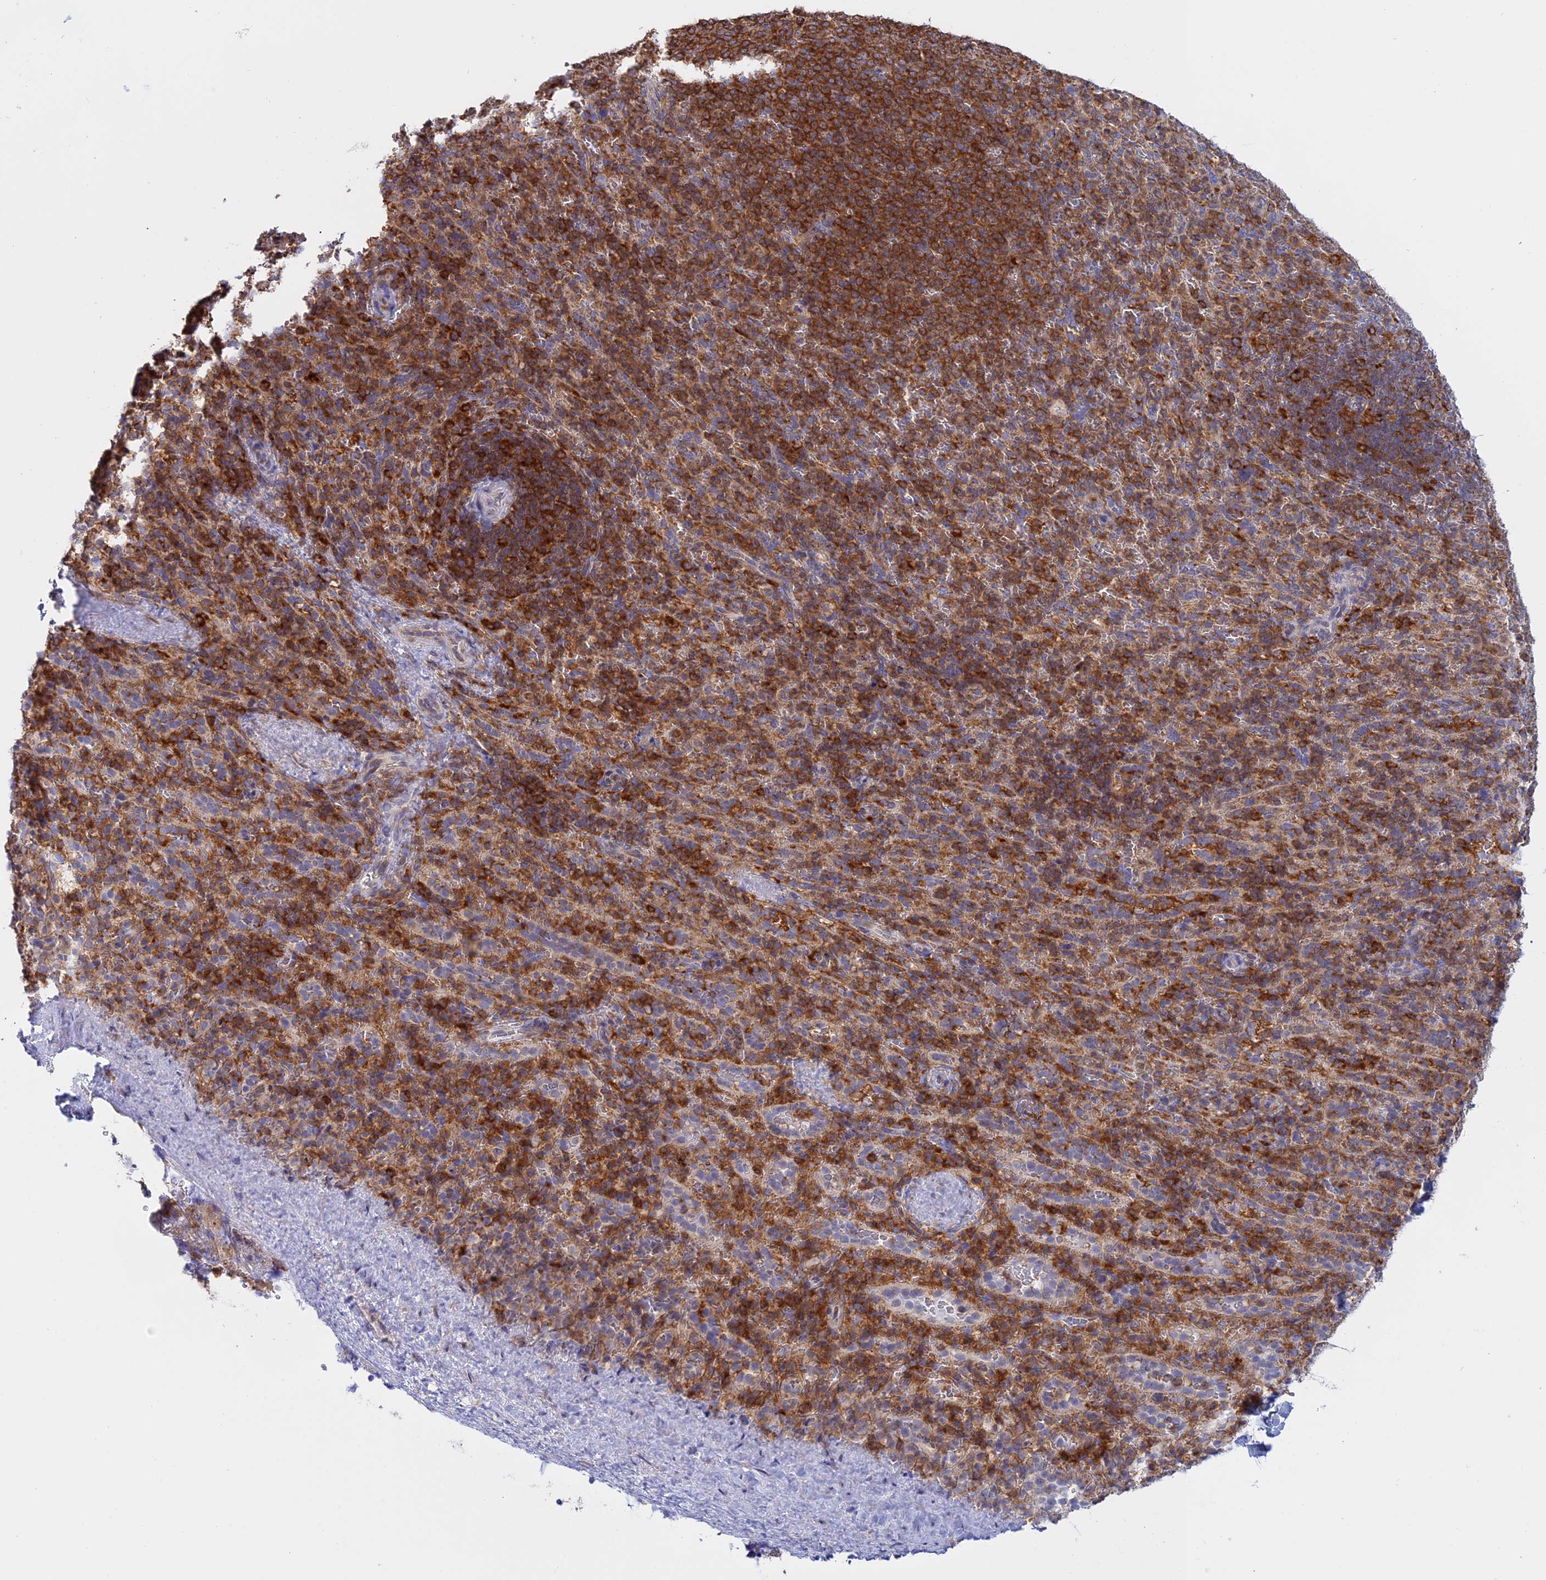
{"staining": {"intensity": "strong", "quantity": "25%-75%", "location": "cytoplasmic/membranous"}, "tissue": "spleen", "cell_type": "Cells in red pulp", "image_type": "normal", "snomed": [{"axis": "morphology", "description": "Normal tissue, NOS"}, {"axis": "topography", "description": "Spleen"}], "caption": "Human spleen stained for a protein (brown) demonstrates strong cytoplasmic/membranous positive expression in approximately 25%-75% of cells in red pulp.", "gene": "GMIP", "patient": {"sex": "female", "age": 21}}